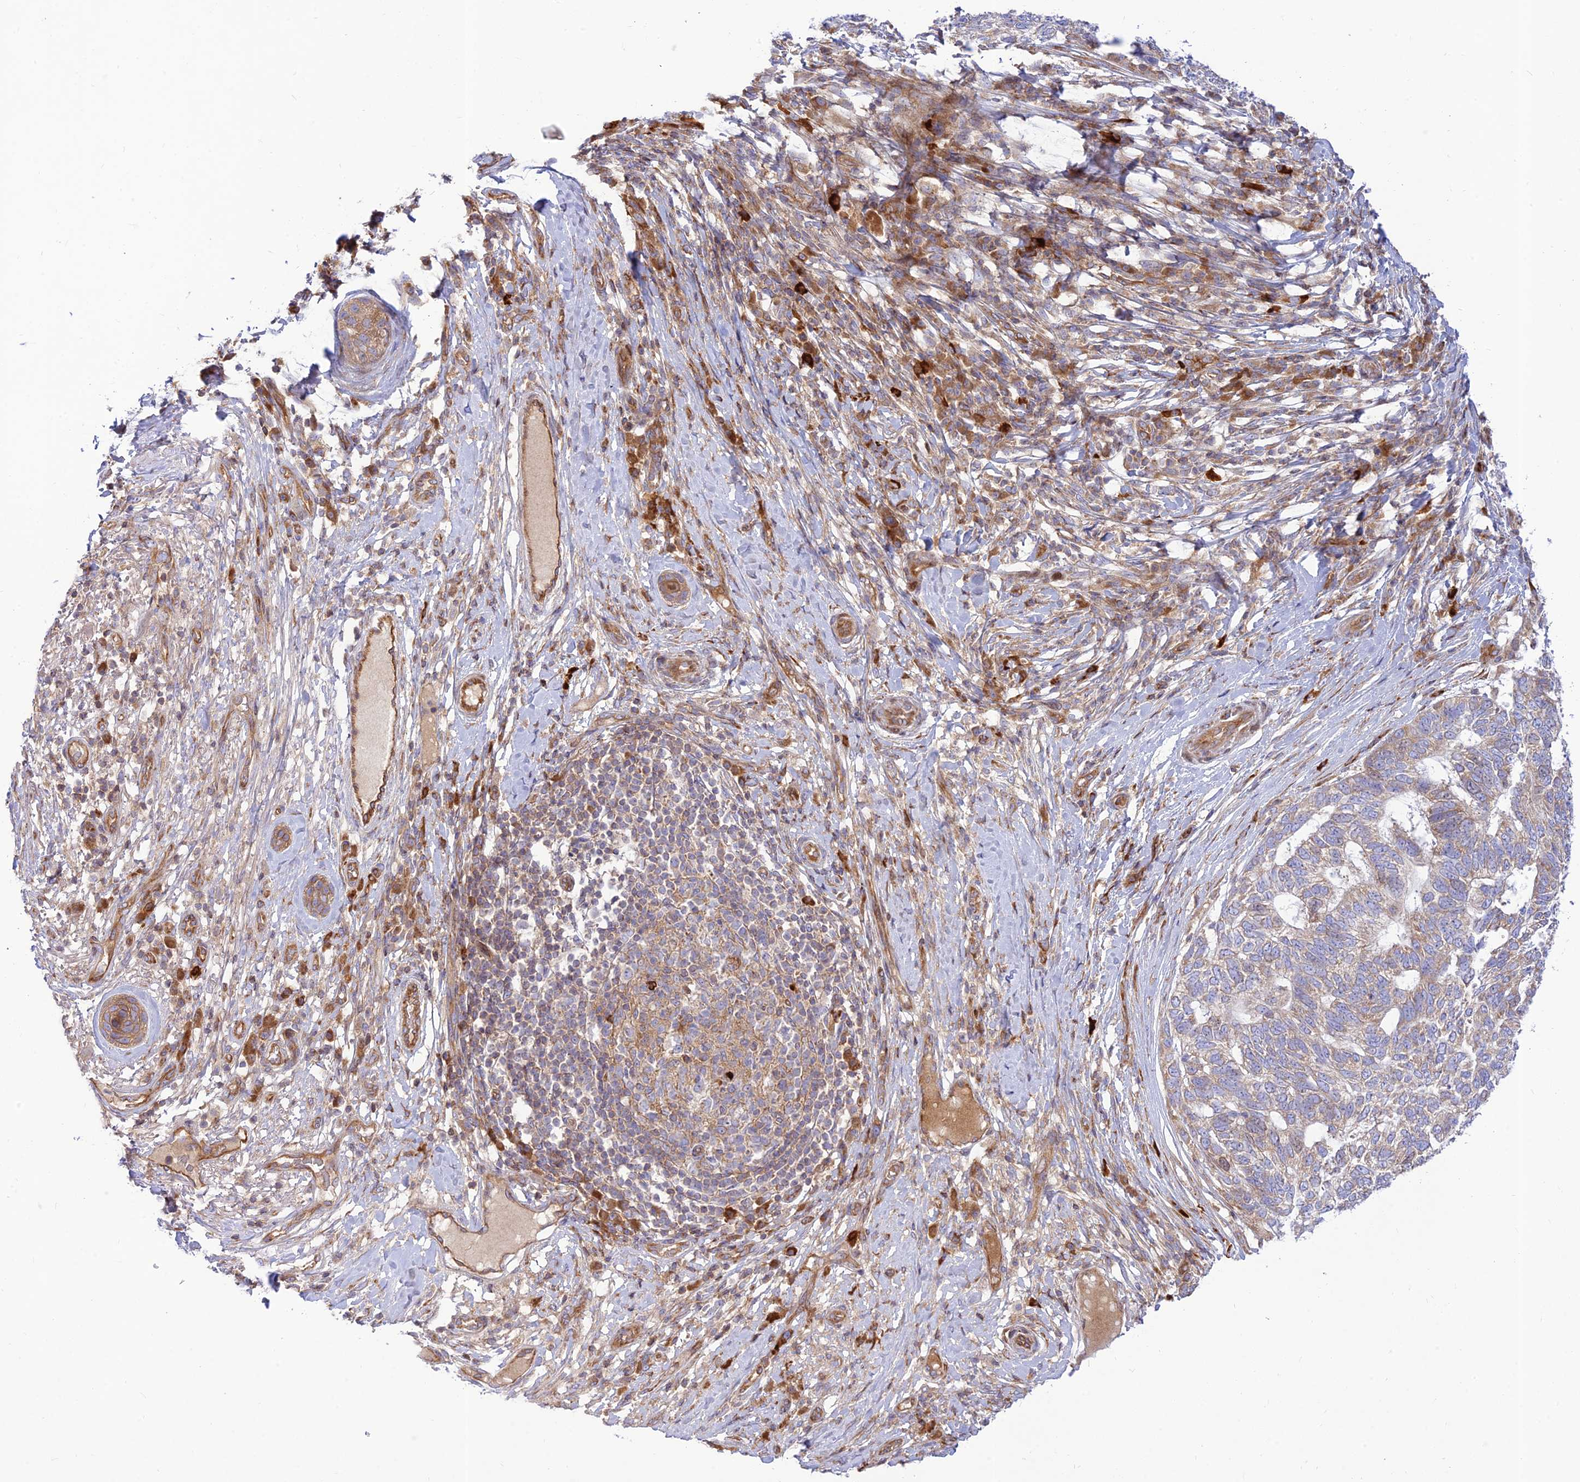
{"staining": {"intensity": "weak", "quantity": "25%-75%", "location": "cytoplasmic/membranous"}, "tissue": "skin cancer", "cell_type": "Tumor cells", "image_type": "cancer", "snomed": [{"axis": "morphology", "description": "Basal cell carcinoma"}, {"axis": "topography", "description": "Skin"}], "caption": "Protein expression analysis of human skin cancer (basal cell carcinoma) reveals weak cytoplasmic/membranous staining in approximately 25%-75% of tumor cells.", "gene": "PIMREG", "patient": {"sex": "female", "age": 65}}